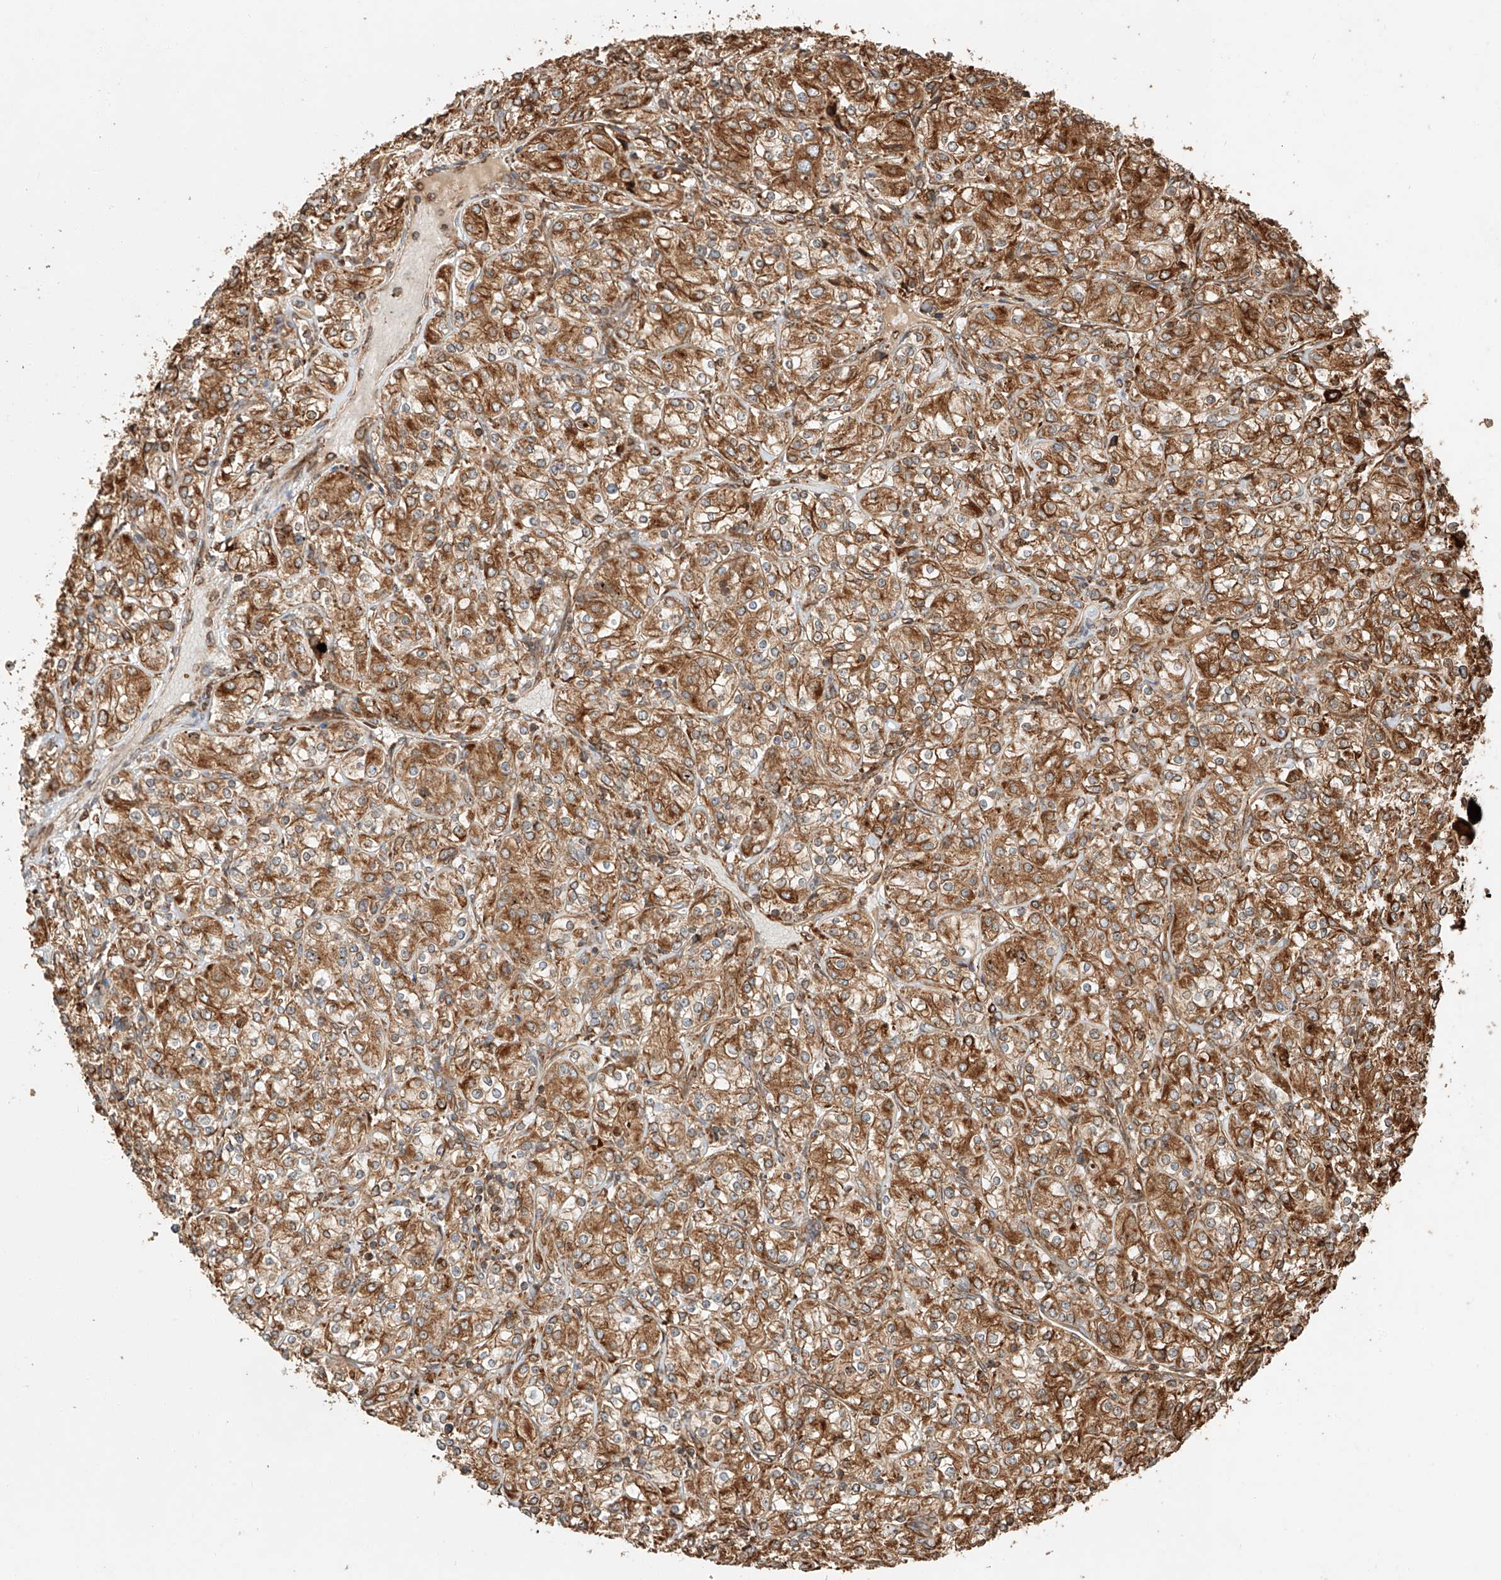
{"staining": {"intensity": "moderate", "quantity": ">75%", "location": "cytoplasmic/membranous"}, "tissue": "renal cancer", "cell_type": "Tumor cells", "image_type": "cancer", "snomed": [{"axis": "morphology", "description": "Adenocarcinoma, NOS"}, {"axis": "topography", "description": "Kidney"}], "caption": "Immunohistochemistry histopathology image of neoplastic tissue: human adenocarcinoma (renal) stained using immunohistochemistry shows medium levels of moderate protein expression localized specifically in the cytoplasmic/membranous of tumor cells, appearing as a cytoplasmic/membranous brown color.", "gene": "ZNF84", "patient": {"sex": "male", "age": 77}}